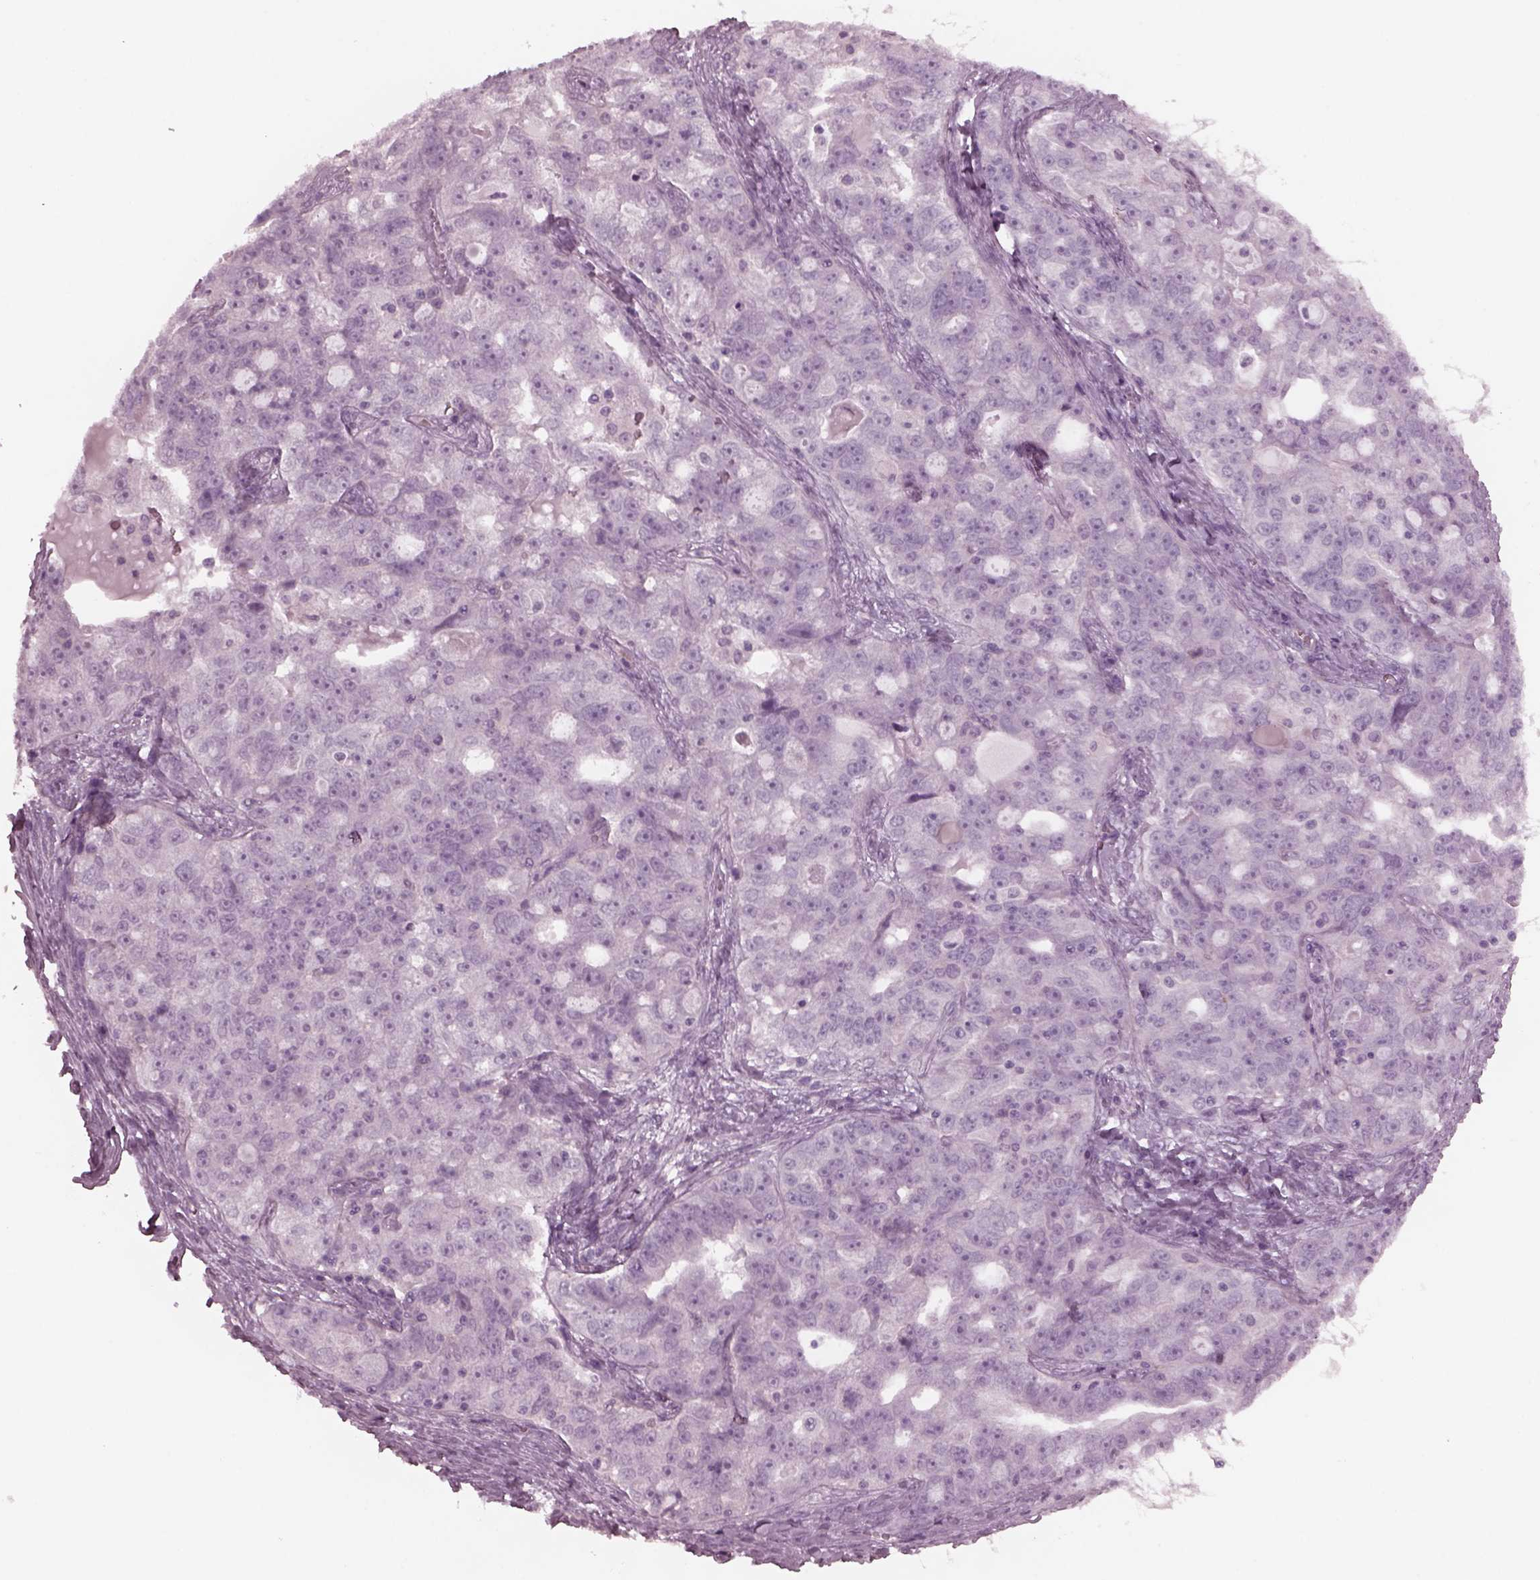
{"staining": {"intensity": "negative", "quantity": "none", "location": "none"}, "tissue": "ovarian cancer", "cell_type": "Tumor cells", "image_type": "cancer", "snomed": [{"axis": "morphology", "description": "Cystadenocarcinoma, serous, NOS"}, {"axis": "topography", "description": "Ovary"}], "caption": "Tumor cells show no significant protein staining in ovarian cancer (serous cystadenocarcinoma). (DAB immunohistochemistry with hematoxylin counter stain).", "gene": "YY2", "patient": {"sex": "female", "age": 51}}